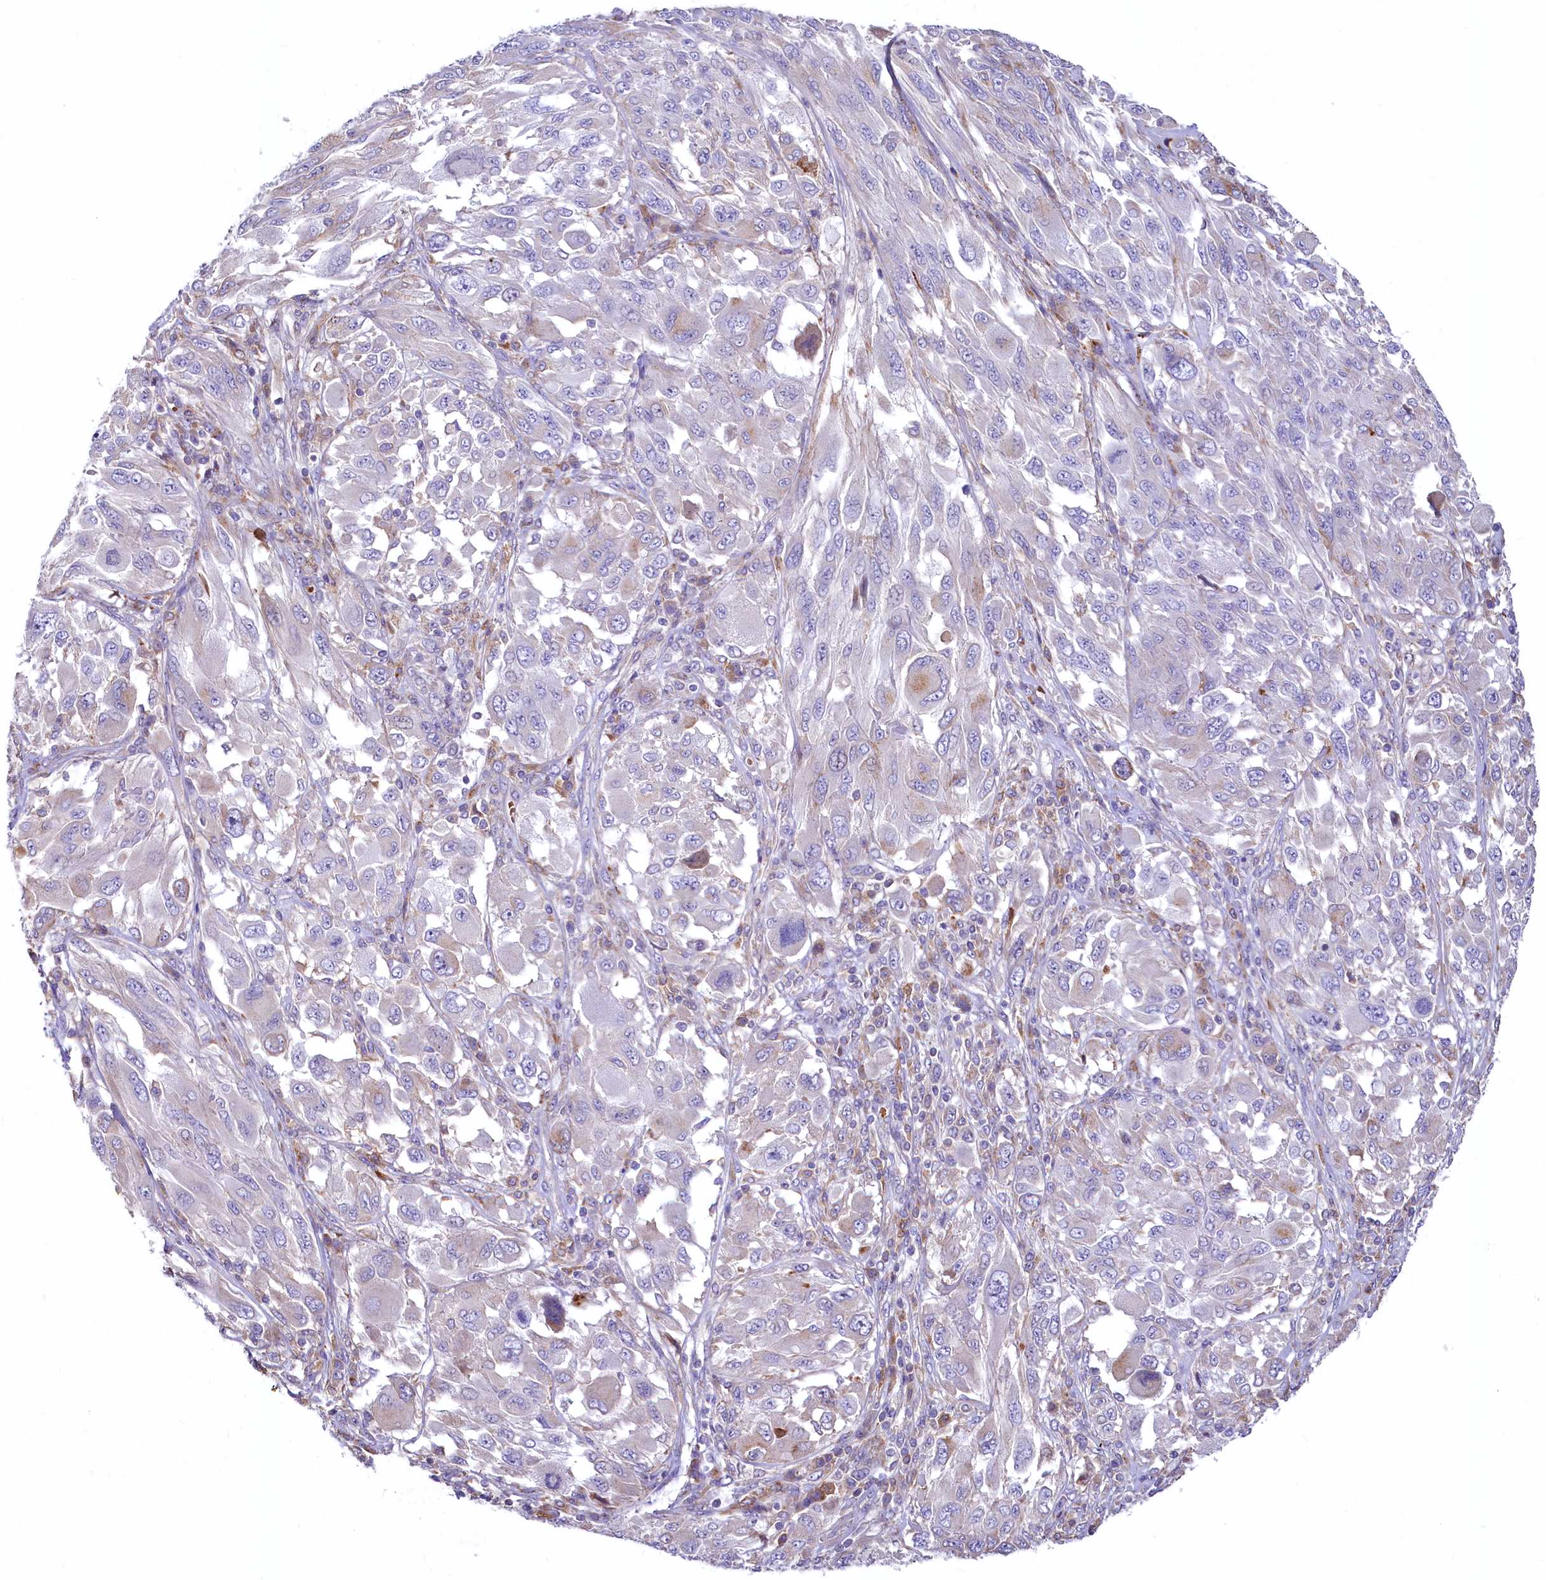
{"staining": {"intensity": "negative", "quantity": "none", "location": "none"}, "tissue": "melanoma", "cell_type": "Tumor cells", "image_type": "cancer", "snomed": [{"axis": "morphology", "description": "Malignant melanoma, NOS"}, {"axis": "topography", "description": "Skin"}], "caption": "Immunohistochemical staining of malignant melanoma reveals no significant positivity in tumor cells. Brightfield microscopy of immunohistochemistry (IHC) stained with DAB (brown) and hematoxylin (blue), captured at high magnification.", "gene": "HPS6", "patient": {"sex": "female", "age": 91}}